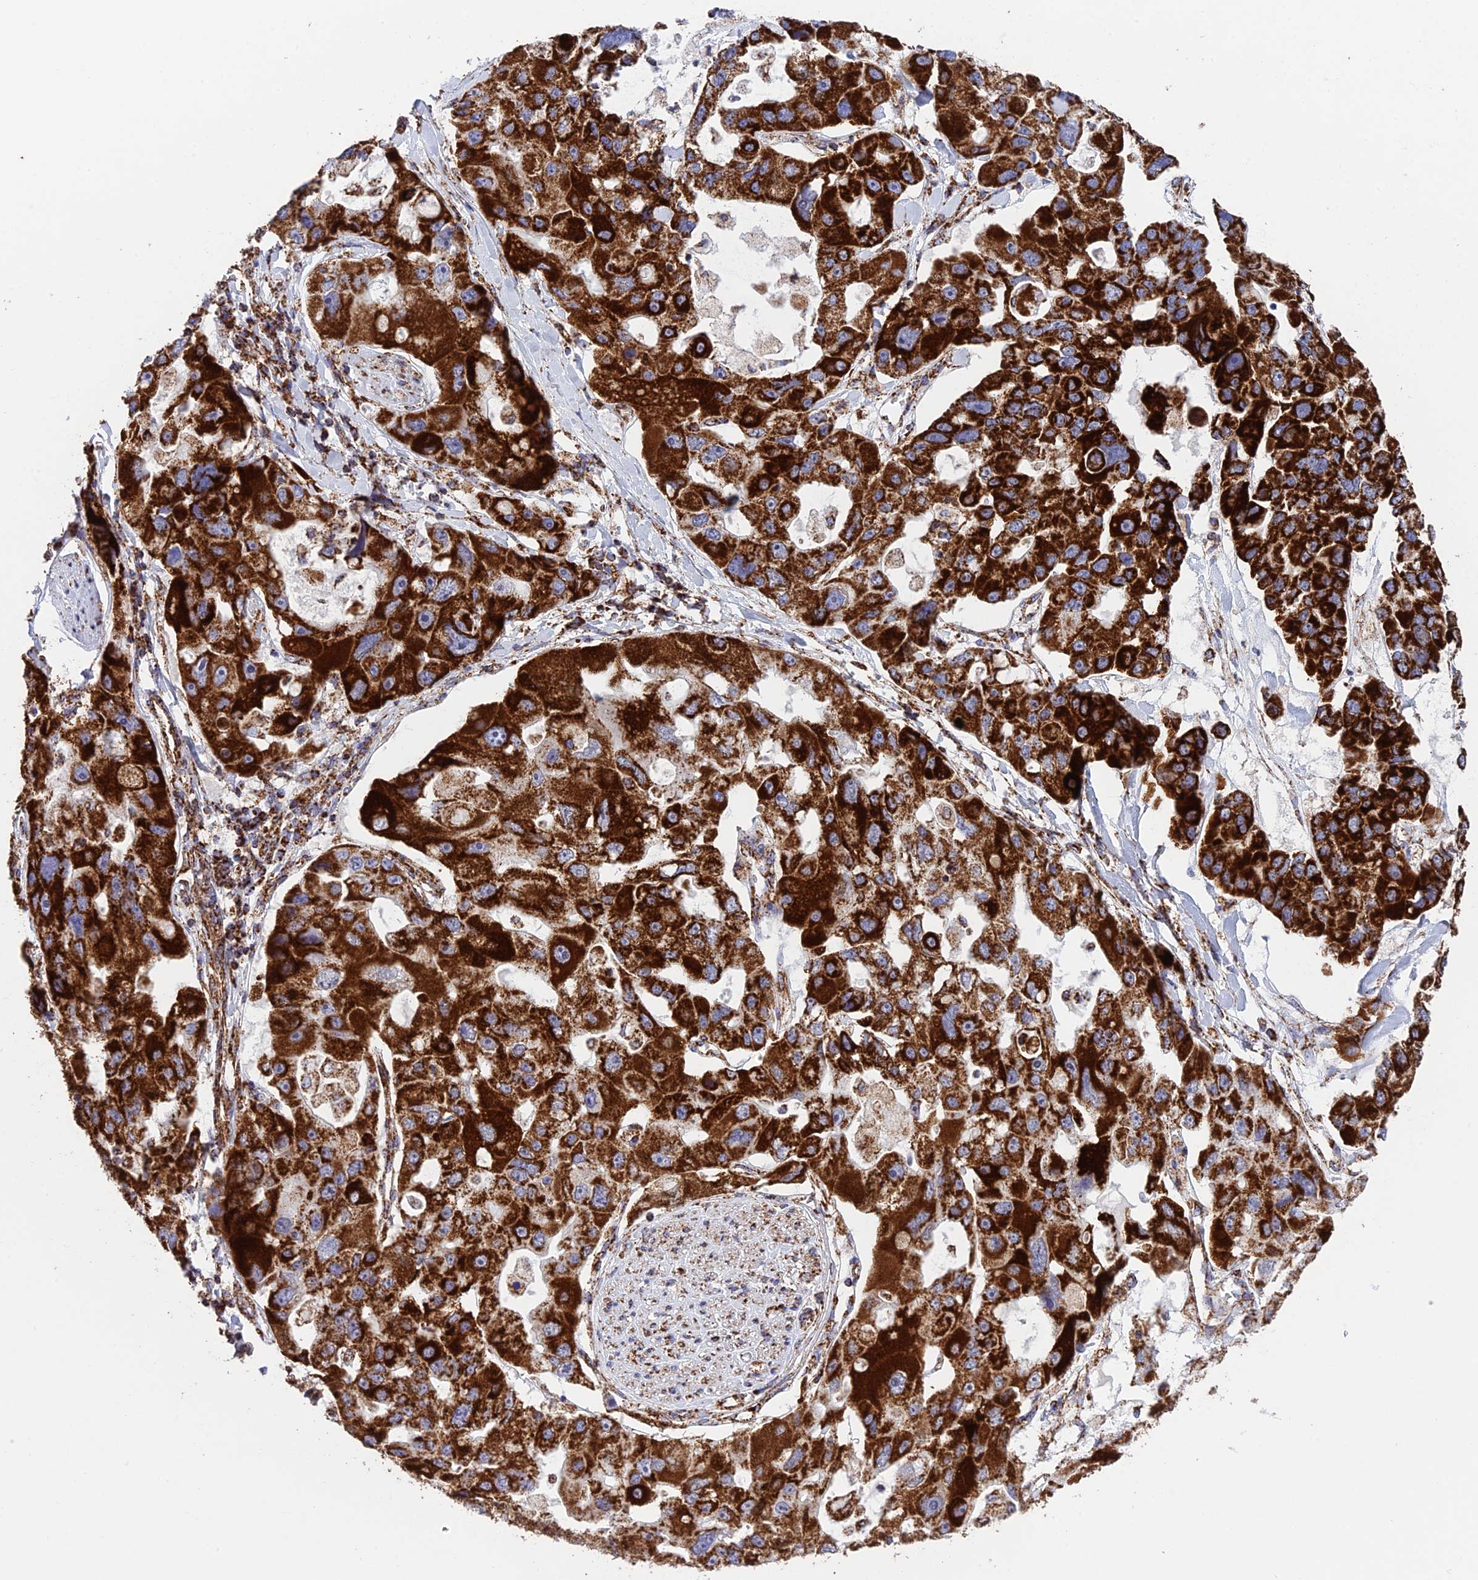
{"staining": {"intensity": "strong", "quantity": ">75%", "location": "cytoplasmic/membranous"}, "tissue": "lung cancer", "cell_type": "Tumor cells", "image_type": "cancer", "snomed": [{"axis": "morphology", "description": "Adenocarcinoma, NOS"}, {"axis": "topography", "description": "Lung"}], "caption": "Tumor cells exhibit high levels of strong cytoplasmic/membranous expression in about >75% of cells in human lung cancer (adenocarcinoma).", "gene": "CHCHD3", "patient": {"sex": "female", "age": 54}}